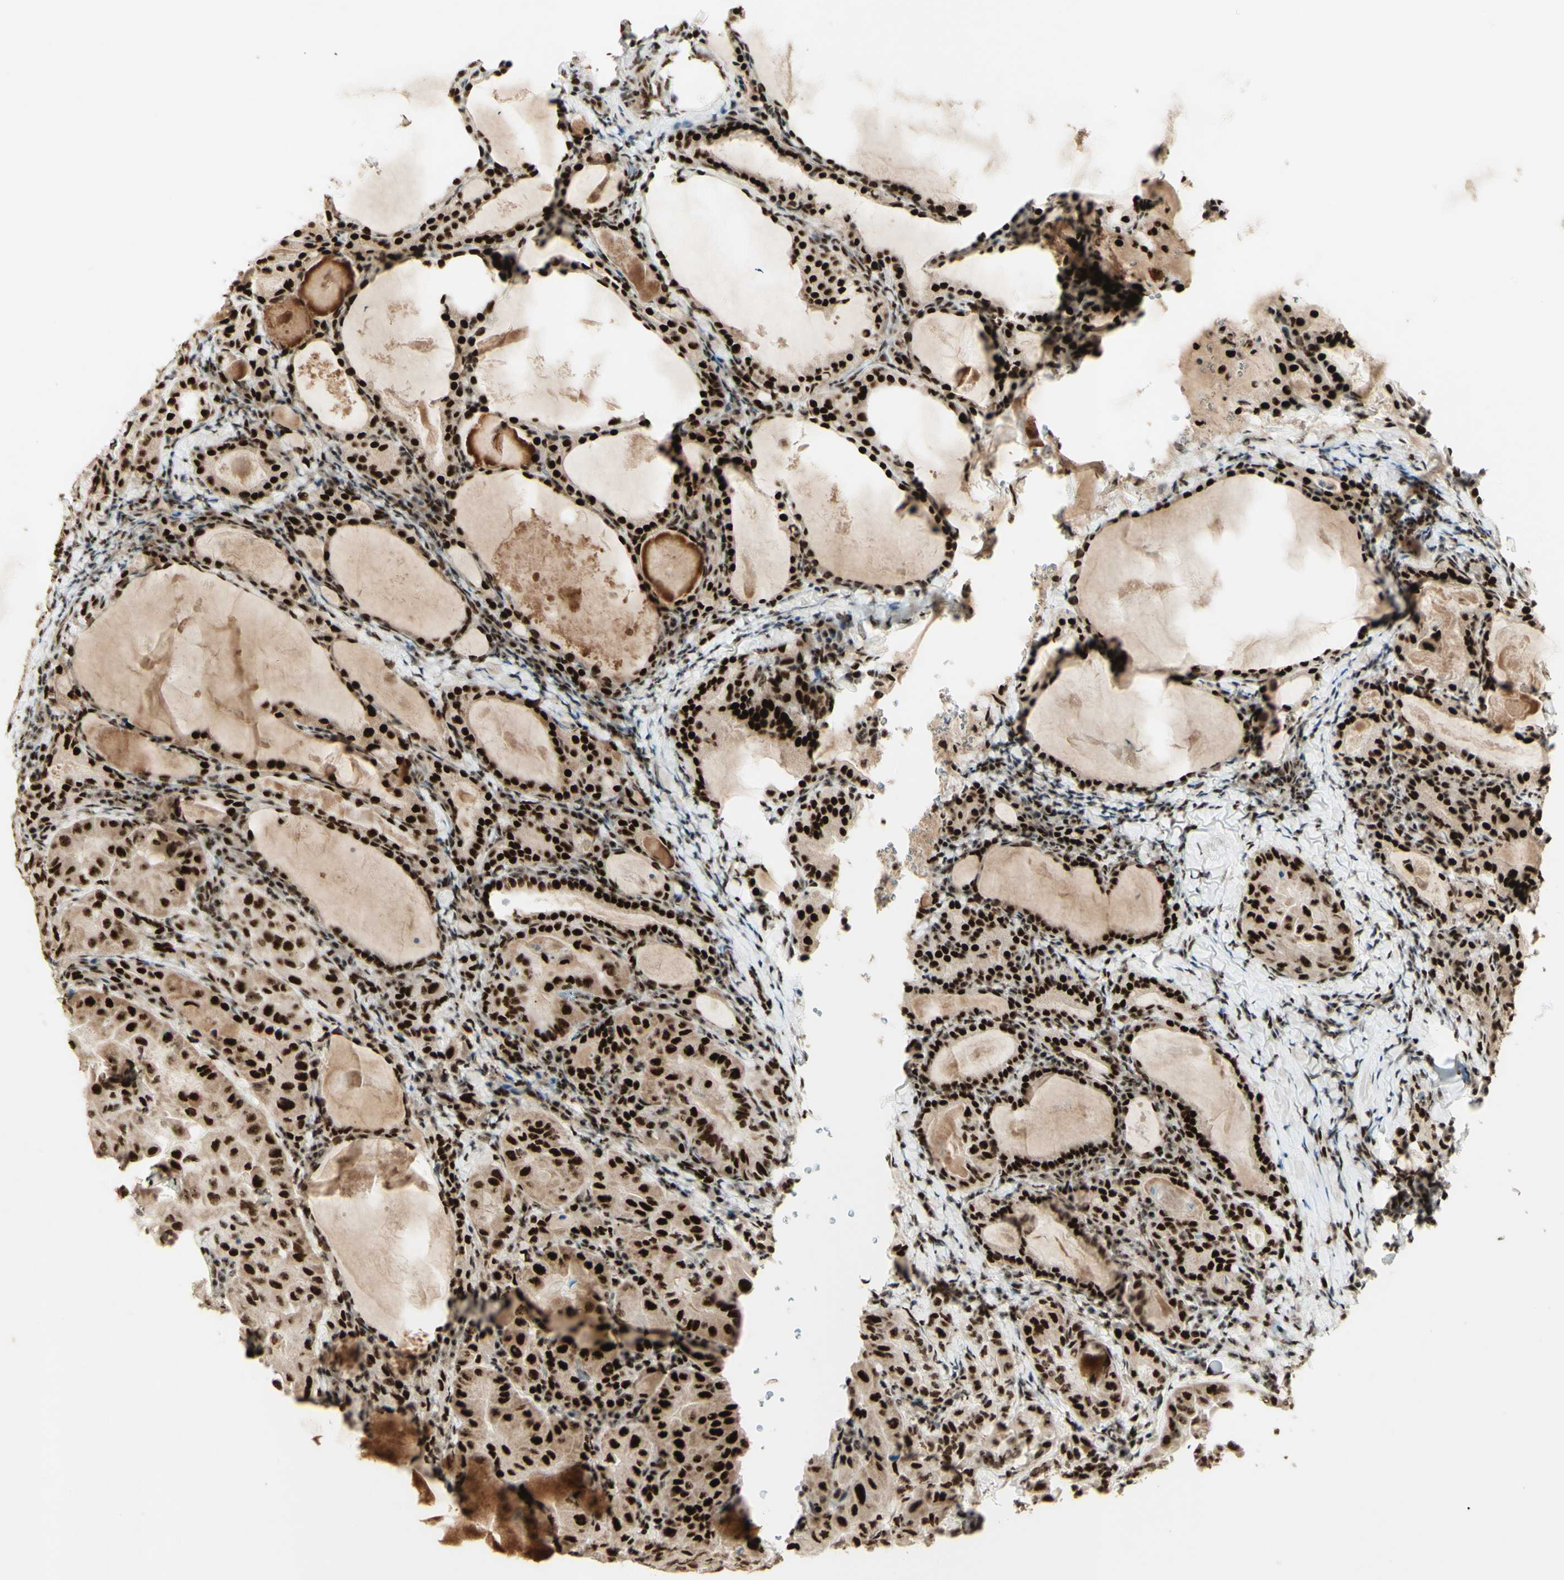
{"staining": {"intensity": "strong", "quantity": ">75%", "location": "cytoplasmic/membranous,nuclear"}, "tissue": "thyroid cancer", "cell_type": "Tumor cells", "image_type": "cancer", "snomed": [{"axis": "morphology", "description": "Papillary adenocarcinoma, NOS"}, {"axis": "topography", "description": "Thyroid gland"}], "caption": "DAB (3,3'-diaminobenzidine) immunohistochemical staining of papillary adenocarcinoma (thyroid) demonstrates strong cytoplasmic/membranous and nuclear protein staining in about >75% of tumor cells.", "gene": "DHX9", "patient": {"sex": "female", "age": 42}}